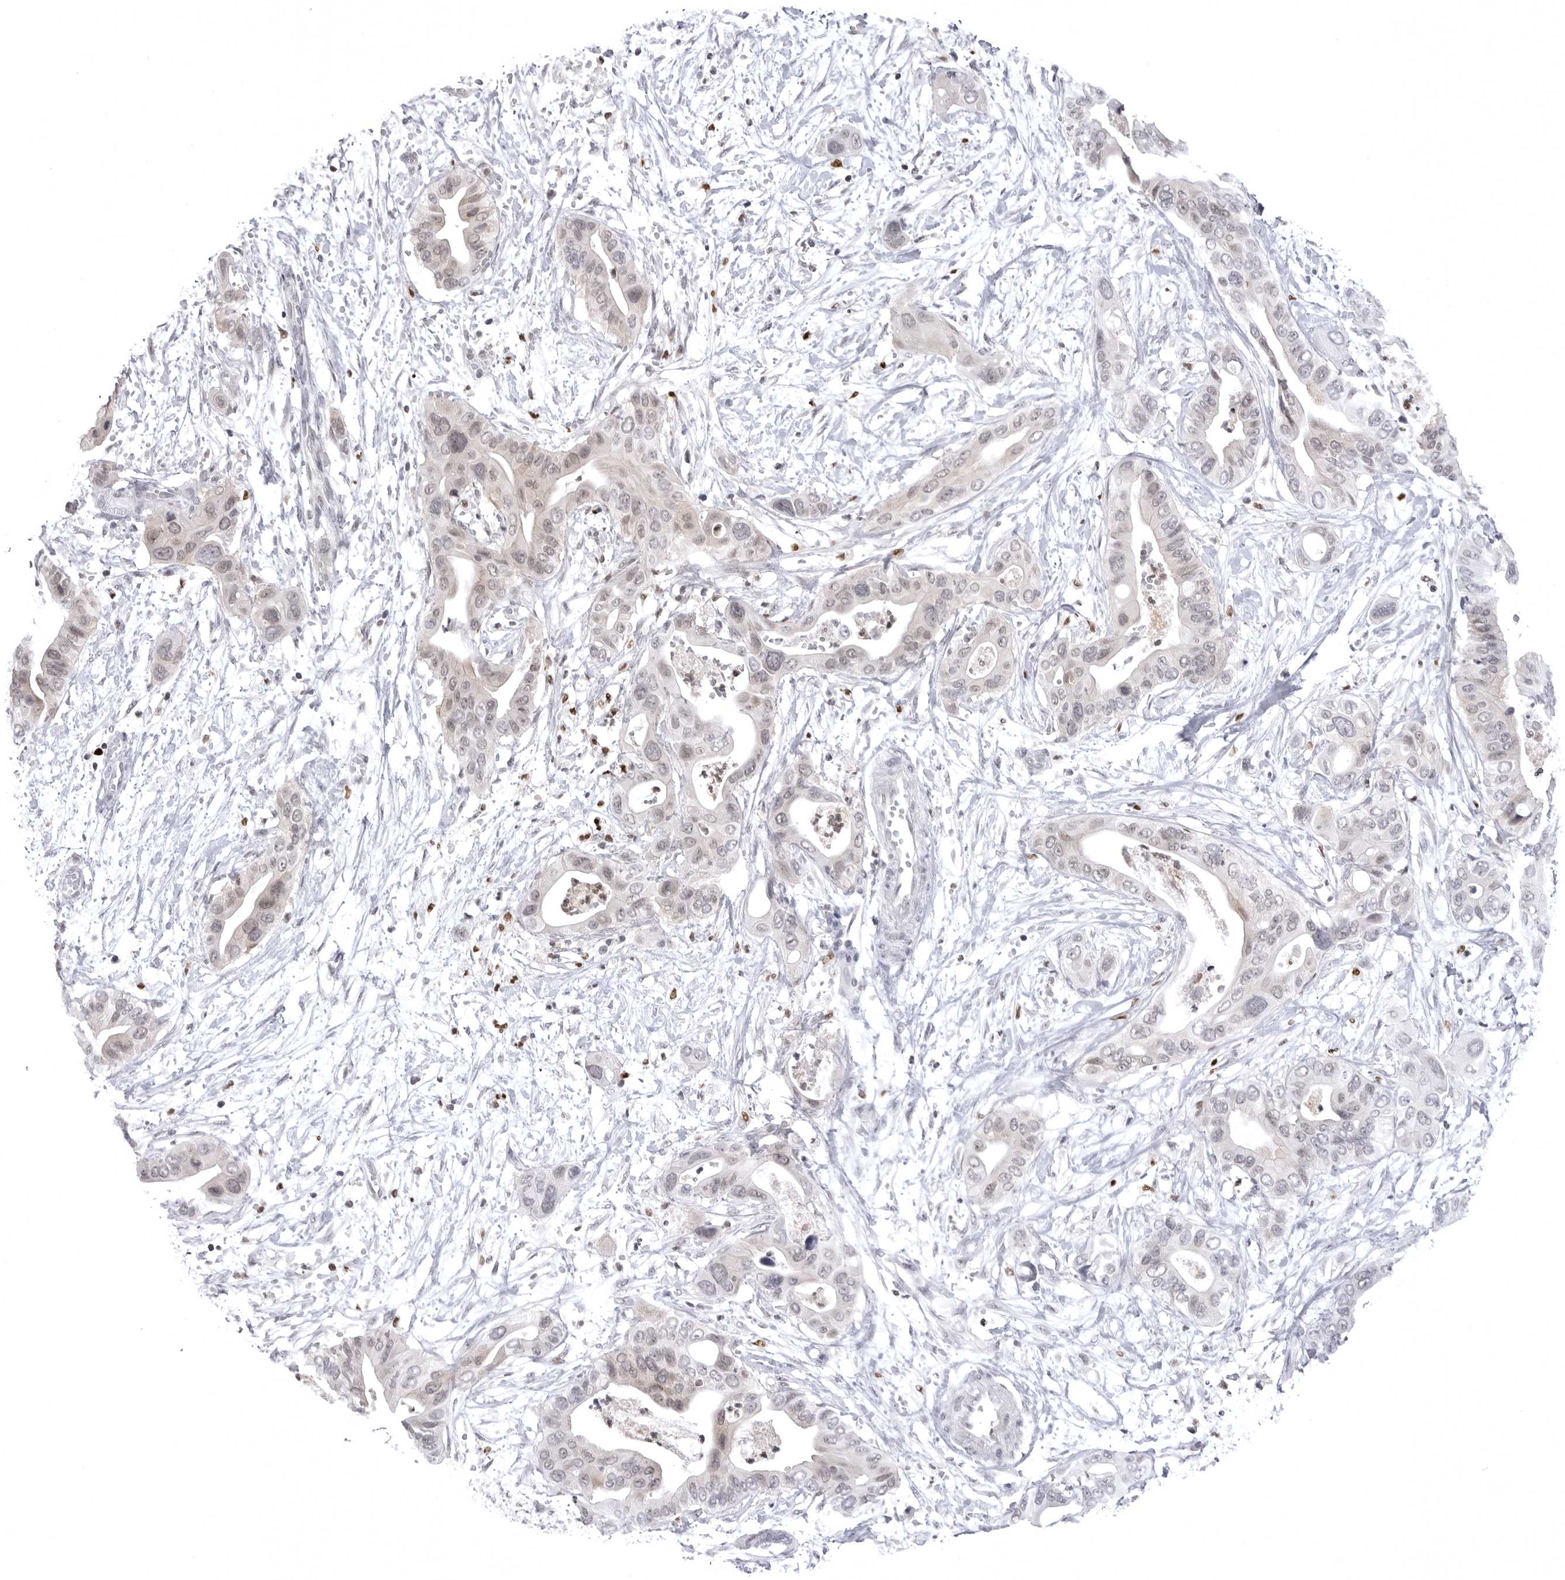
{"staining": {"intensity": "weak", "quantity": "<25%", "location": "nuclear"}, "tissue": "pancreatic cancer", "cell_type": "Tumor cells", "image_type": "cancer", "snomed": [{"axis": "morphology", "description": "Adenocarcinoma, NOS"}, {"axis": "topography", "description": "Pancreas"}], "caption": "An immunohistochemistry micrograph of pancreatic adenocarcinoma is shown. There is no staining in tumor cells of pancreatic adenocarcinoma.", "gene": "PTK2B", "patient": {"sex": "male", "age": 66}}